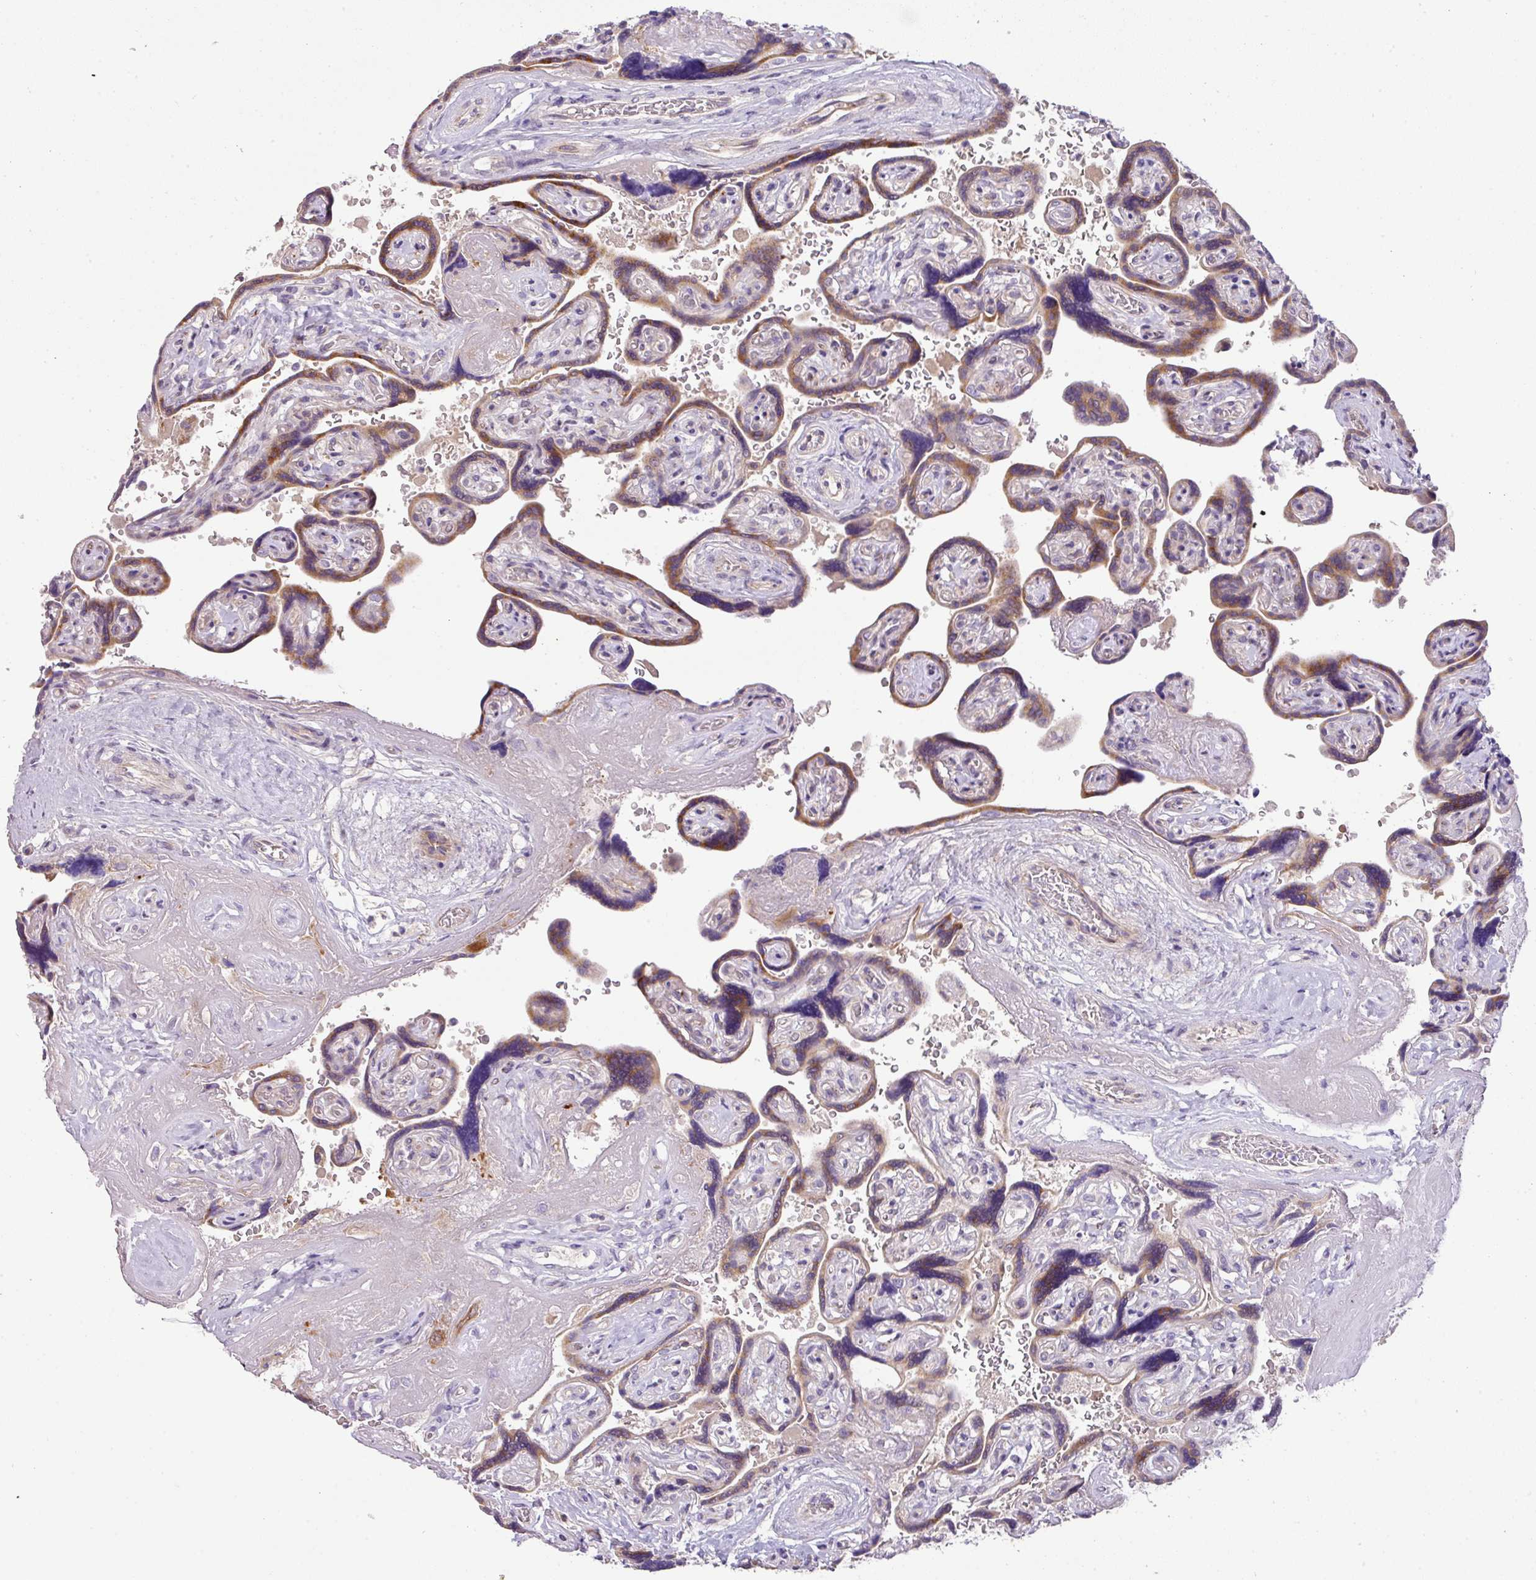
{"staining": {"intensity": "weak", "quantity": ">75%", "location": "cytoplasmic/membranous"}, "tissue": "placenta", "cell_type": "Trophoblastic cells", "image_type": "normal", "snomed": [{"axis": "morphology", "description": "Normal tissue, NOS"}, {"axis": "topography", "description": "Placenta"}], "caption": "Placenta stained with DAB immunohistochemistry (IHC) reveals low levels of weak cytoplasmic/membranous staining in approximately >75% of trophoblastic cells.", "gene": "PIK3R5", "patient": {"sex": "female", "age": 32}}